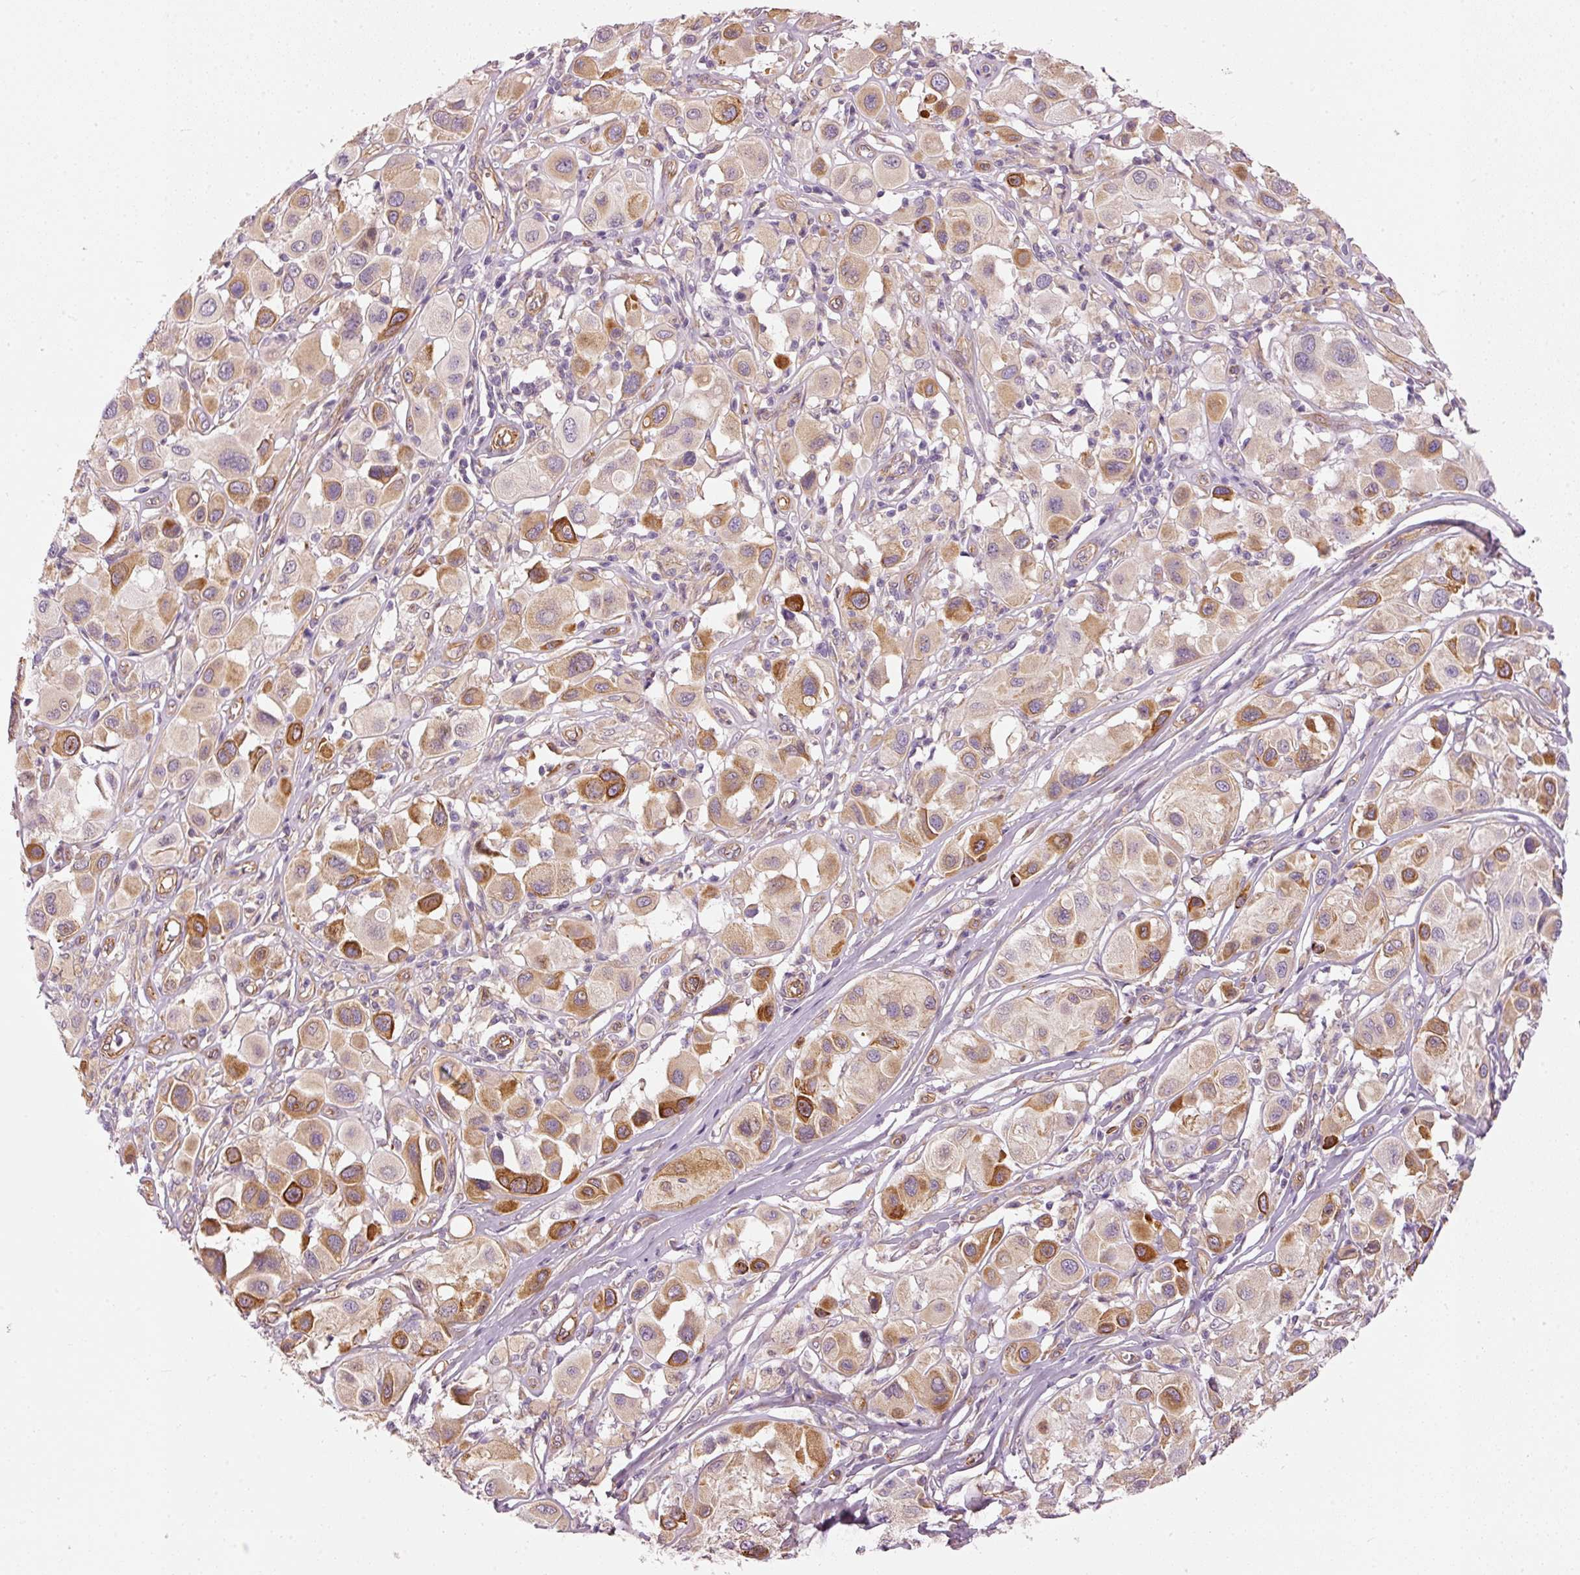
{"staining": {"intensity": "strong", "quantity": "<25%", "location": "cytoplasmic/membranous"}, "tissue": "melanoma", "cell_type": "Tumor cells", "image_type": "cancer", "snomed": [{"axis": "morphology", "description": "Malignant melanoma, Metastatic site"}, {"axis": "topography", "description": "Skin"}], "caption": "Immunohistochemistry (IHC) micrograph of neoplastic tissue: human melanoma stained using IHC shows medium levels of strong protein expression localized specifically in the cytoplasmic/membranous of tumor cells, appearing as a cytoplasmic/membranous brown color.", "gene": "OSR2", "patient": {"sex": "male", "age": 41}}